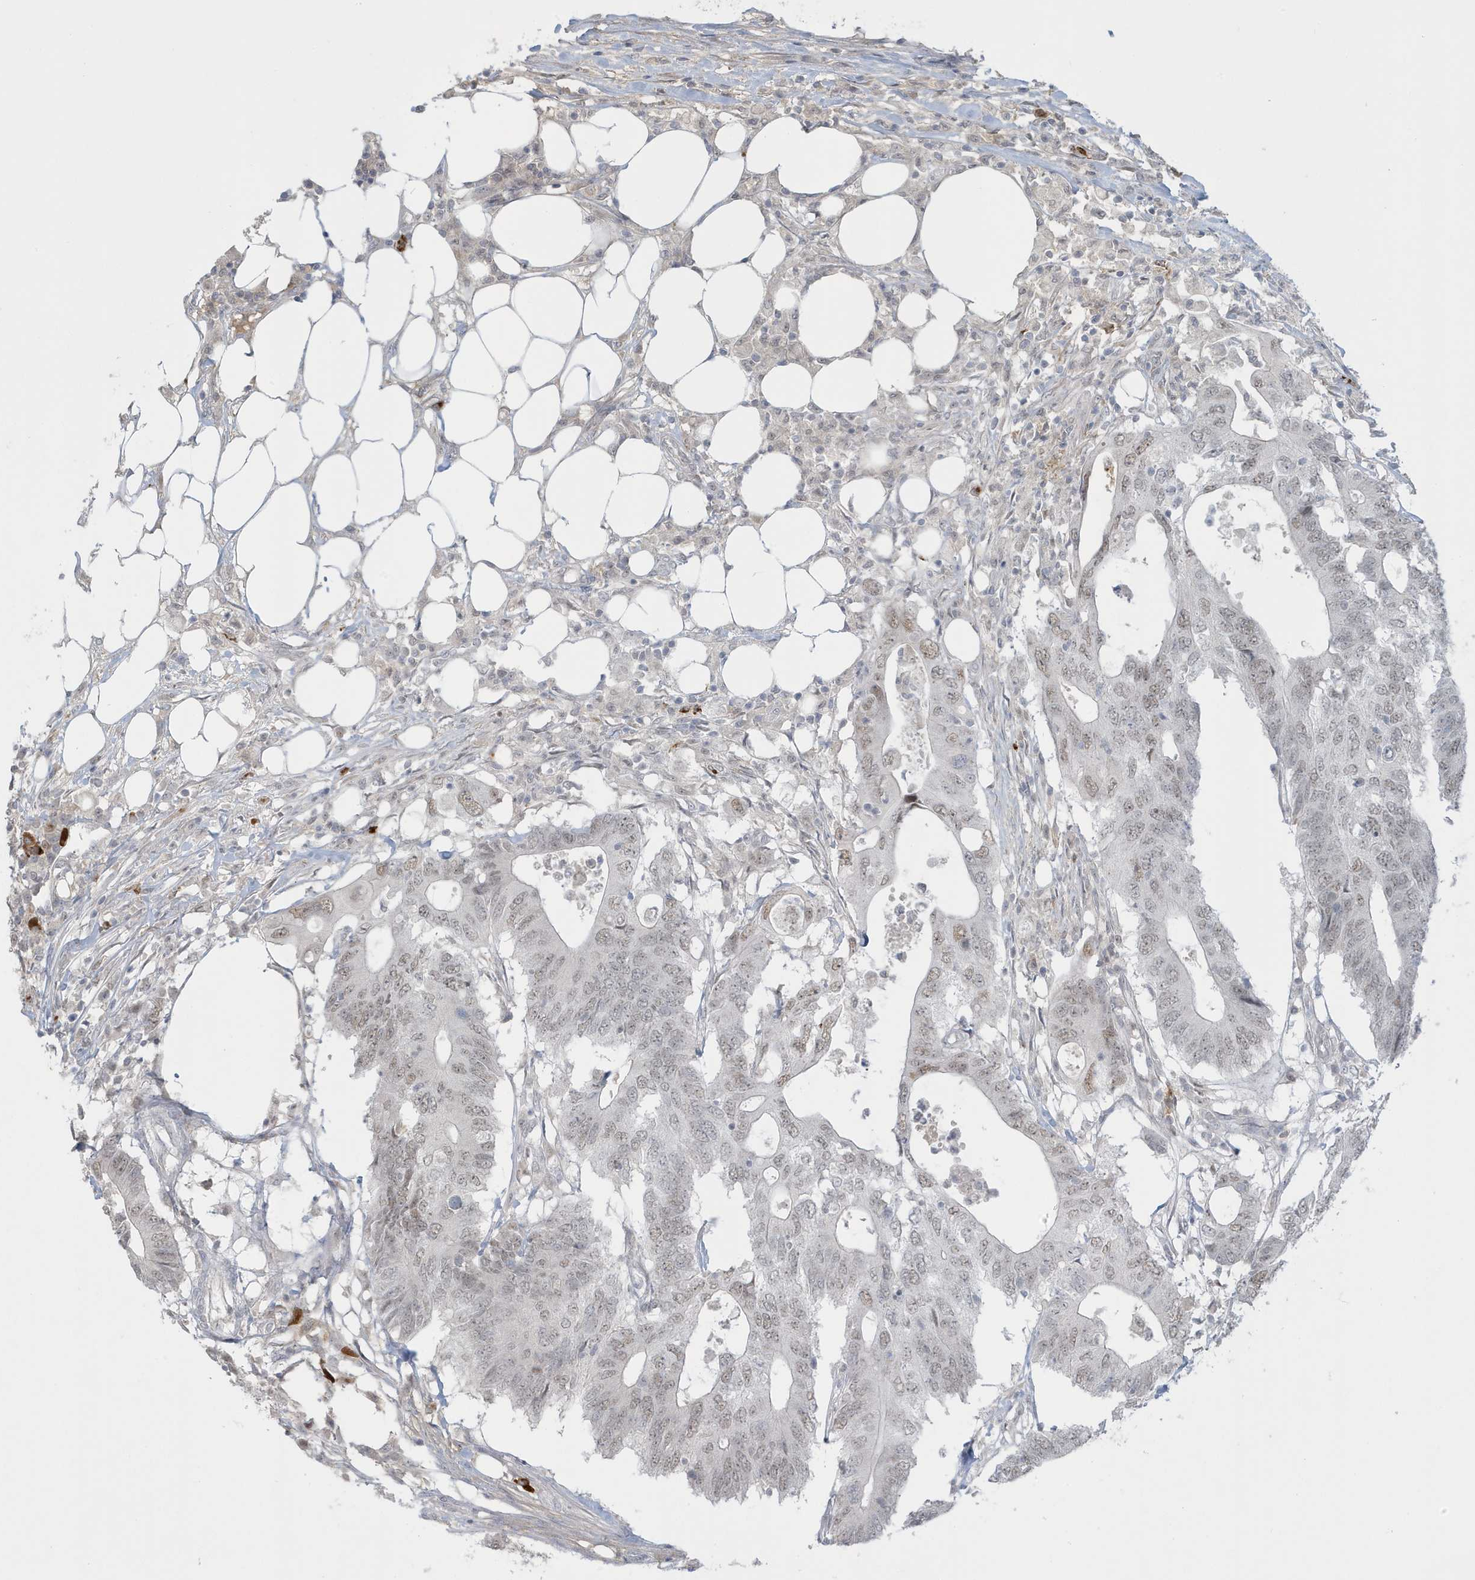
{"staining": {"intensity": "weak", "quantity": "25%-75%", "location": "nuclear"}, "tissue": "colorectal cancer", "cell_type": "Tumor cells", "image_type": "cancer", "snomed": [{"axis": "morphology", "description": "Adenocarcinoma, NOS"}, {"axis": "topography", "description": "Colon"}], "caption": "This is a photomicrograph of immunohistochemistry staining of colorectal cancer (adenocarcinoma), which shows weak staining in the nuclear of tumor cells.", "gene": "HERC6", "patient": {"sex": "male", "age": 71}}